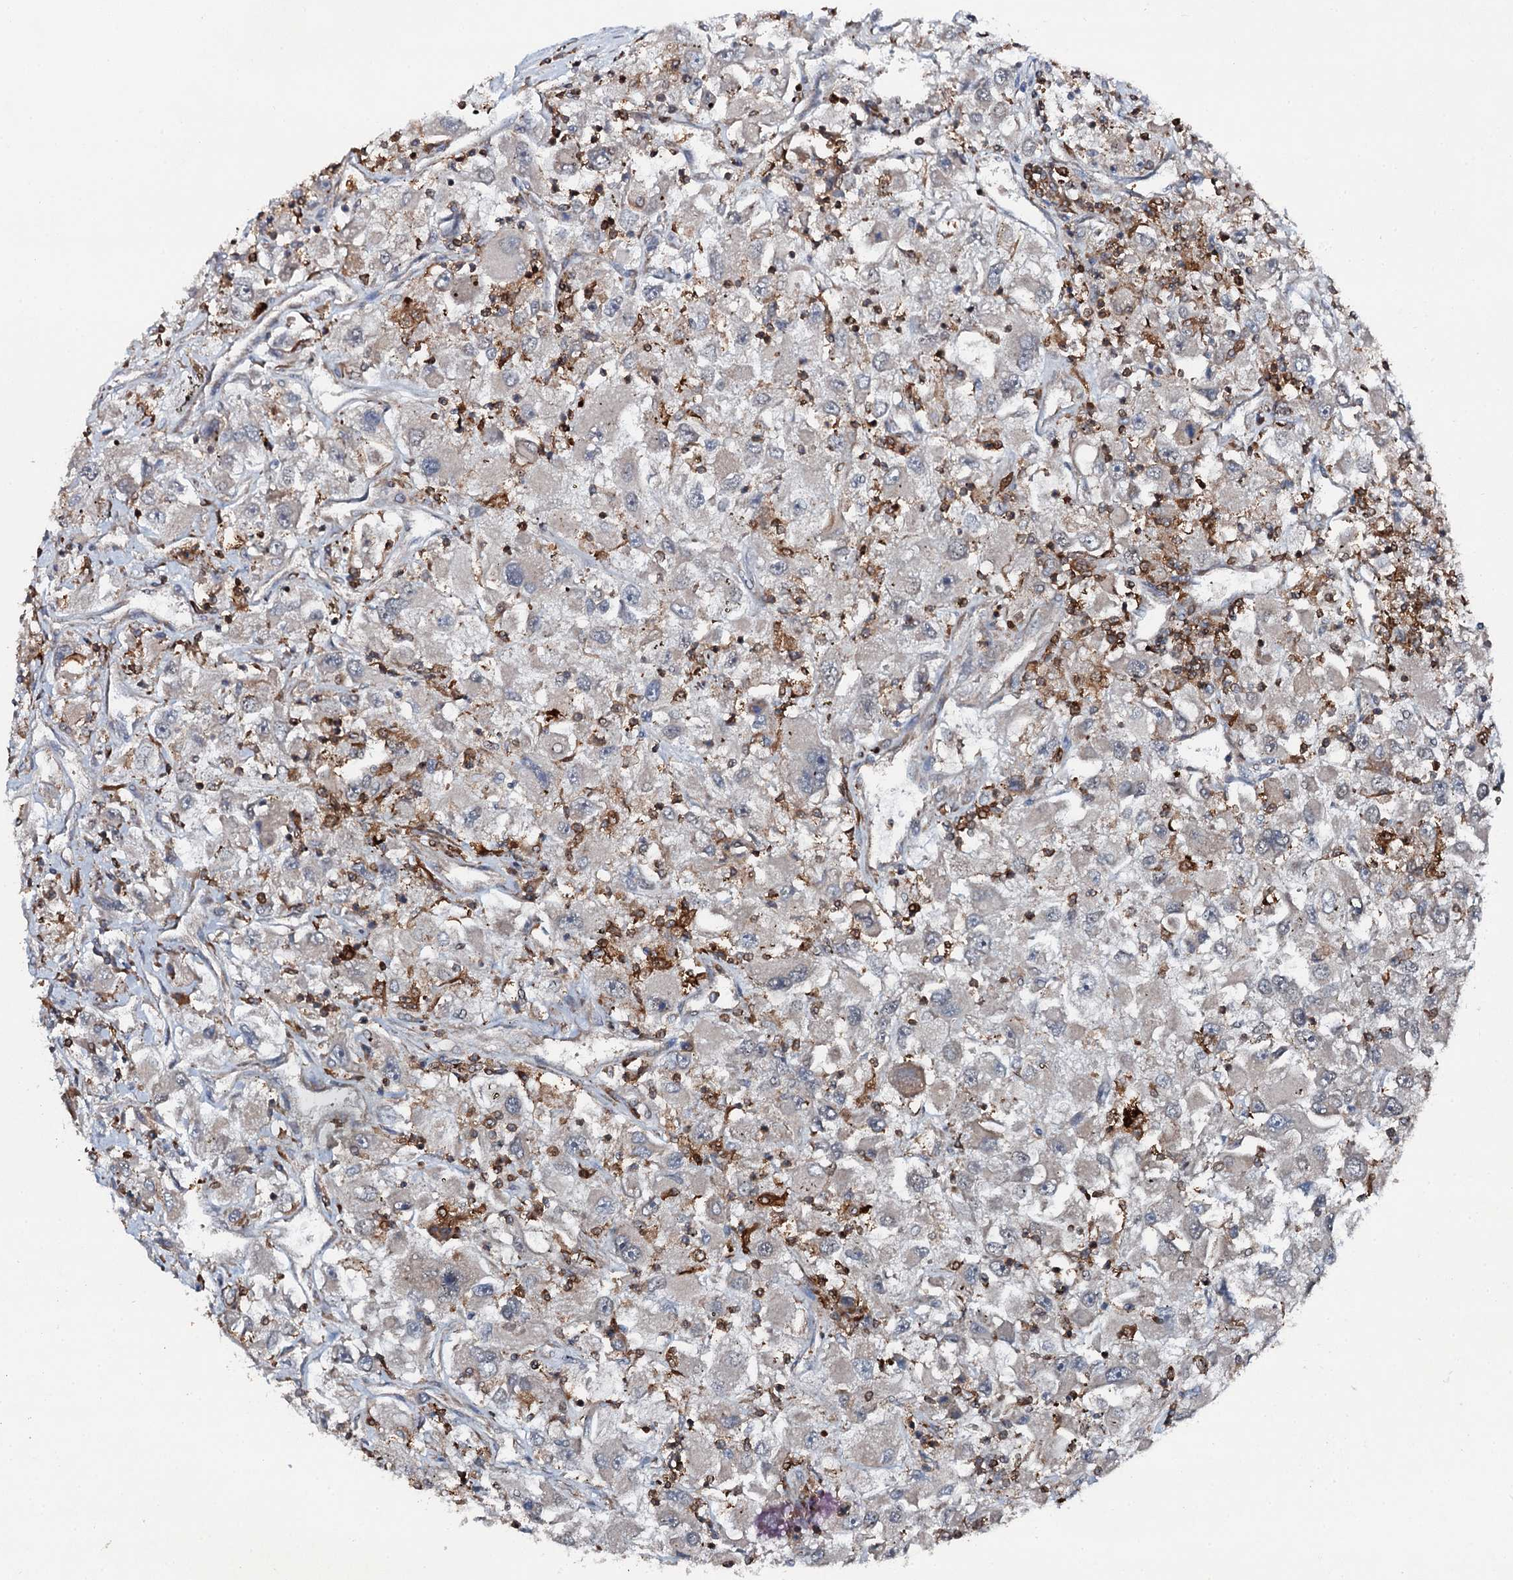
{"staining": {"intensity": "negative", "quantity": "none", "location": "none"}, "tissue": "renal cancer", "cell_type": "Tumor cells", "image_type": "cancer", "snomed": [{"axis": "morphology", "description": "Adenocarcinoma, NOS"}, {"axis": "topography", "description": "Kidney"}], "caption": "Immunohistochemical staining of renal cancer (adenocarcinoma) reveals no significant expression in tumor cells. (DAB IHC visualized using brightfield microscopy, high magnification).", "gene": "EDC4", "patient": {"sex": "female", "age": 52}}